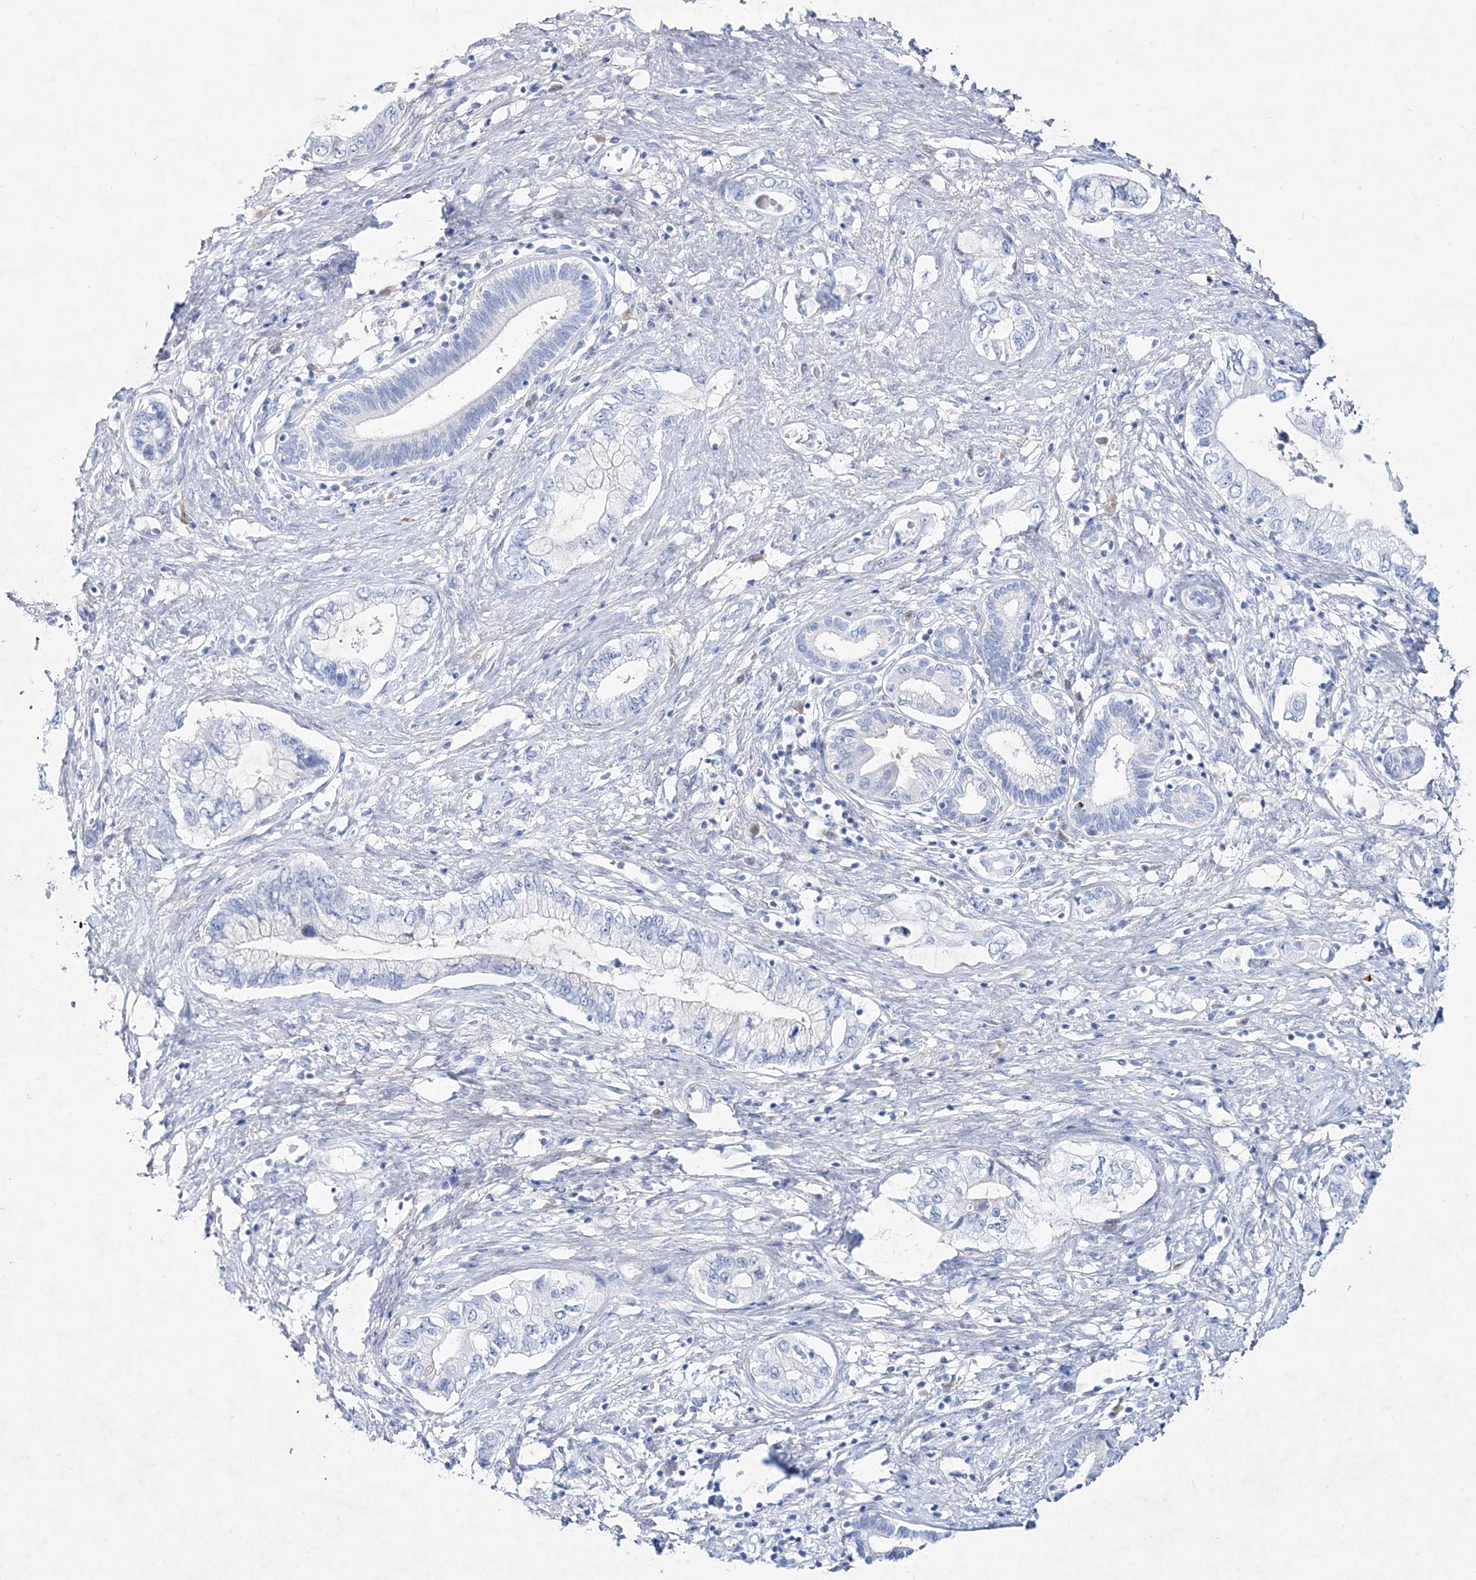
{"staining": {"intensity": "negative", "quantity": "none", "location": "none"}, "tissue": "pancreatic cancer", "cell_type": "Tumor cells", "image_type": "cancer", "snomed": [{"axis": "morphology", "description": "Adenocarcinoma, NOS"}, {"axis": "topography", "description": "Pancreas"}], "caption": "Human adenocarcinoma (pancreatic) stained for a protein using IHC reveals no positivity in tumor cells.", "gene": "SPINK7", "patient": {"sex": "female", "age": 73}}